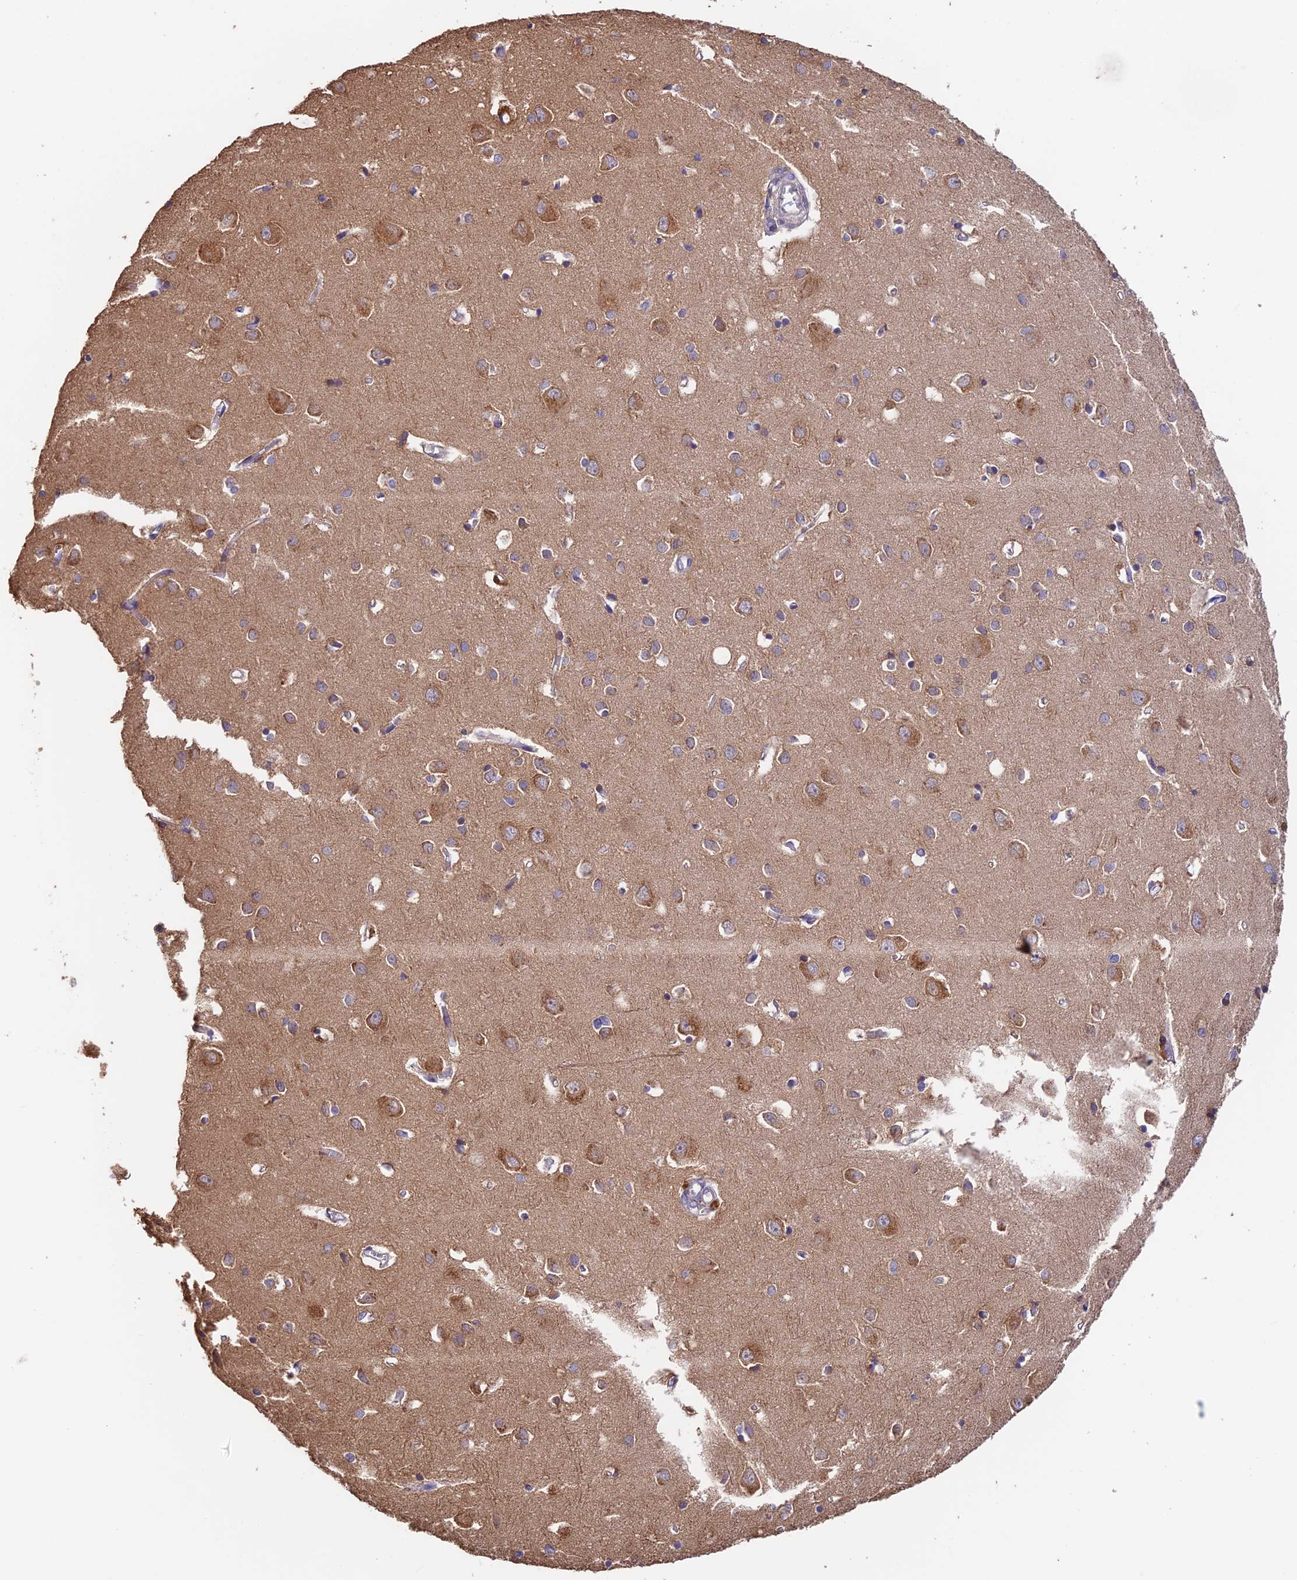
{"staining": {"intensity": "negative", "quantity": "none", "location": "none"}, "tissue": "cerebral cortex", "cell_type": "Endothelial cells", "image_type": "normal", "snomed": [{"axis": "morphology", "description": "Normal tissue, NOS"}, {"axis": "topography", "description": "Cerebral cortex"}], "caption": "Endothelial cells show no significant staining in normal cerebral cortex.", "gene": "EMC3", "patient": {"sex": "female", "age": 64}}